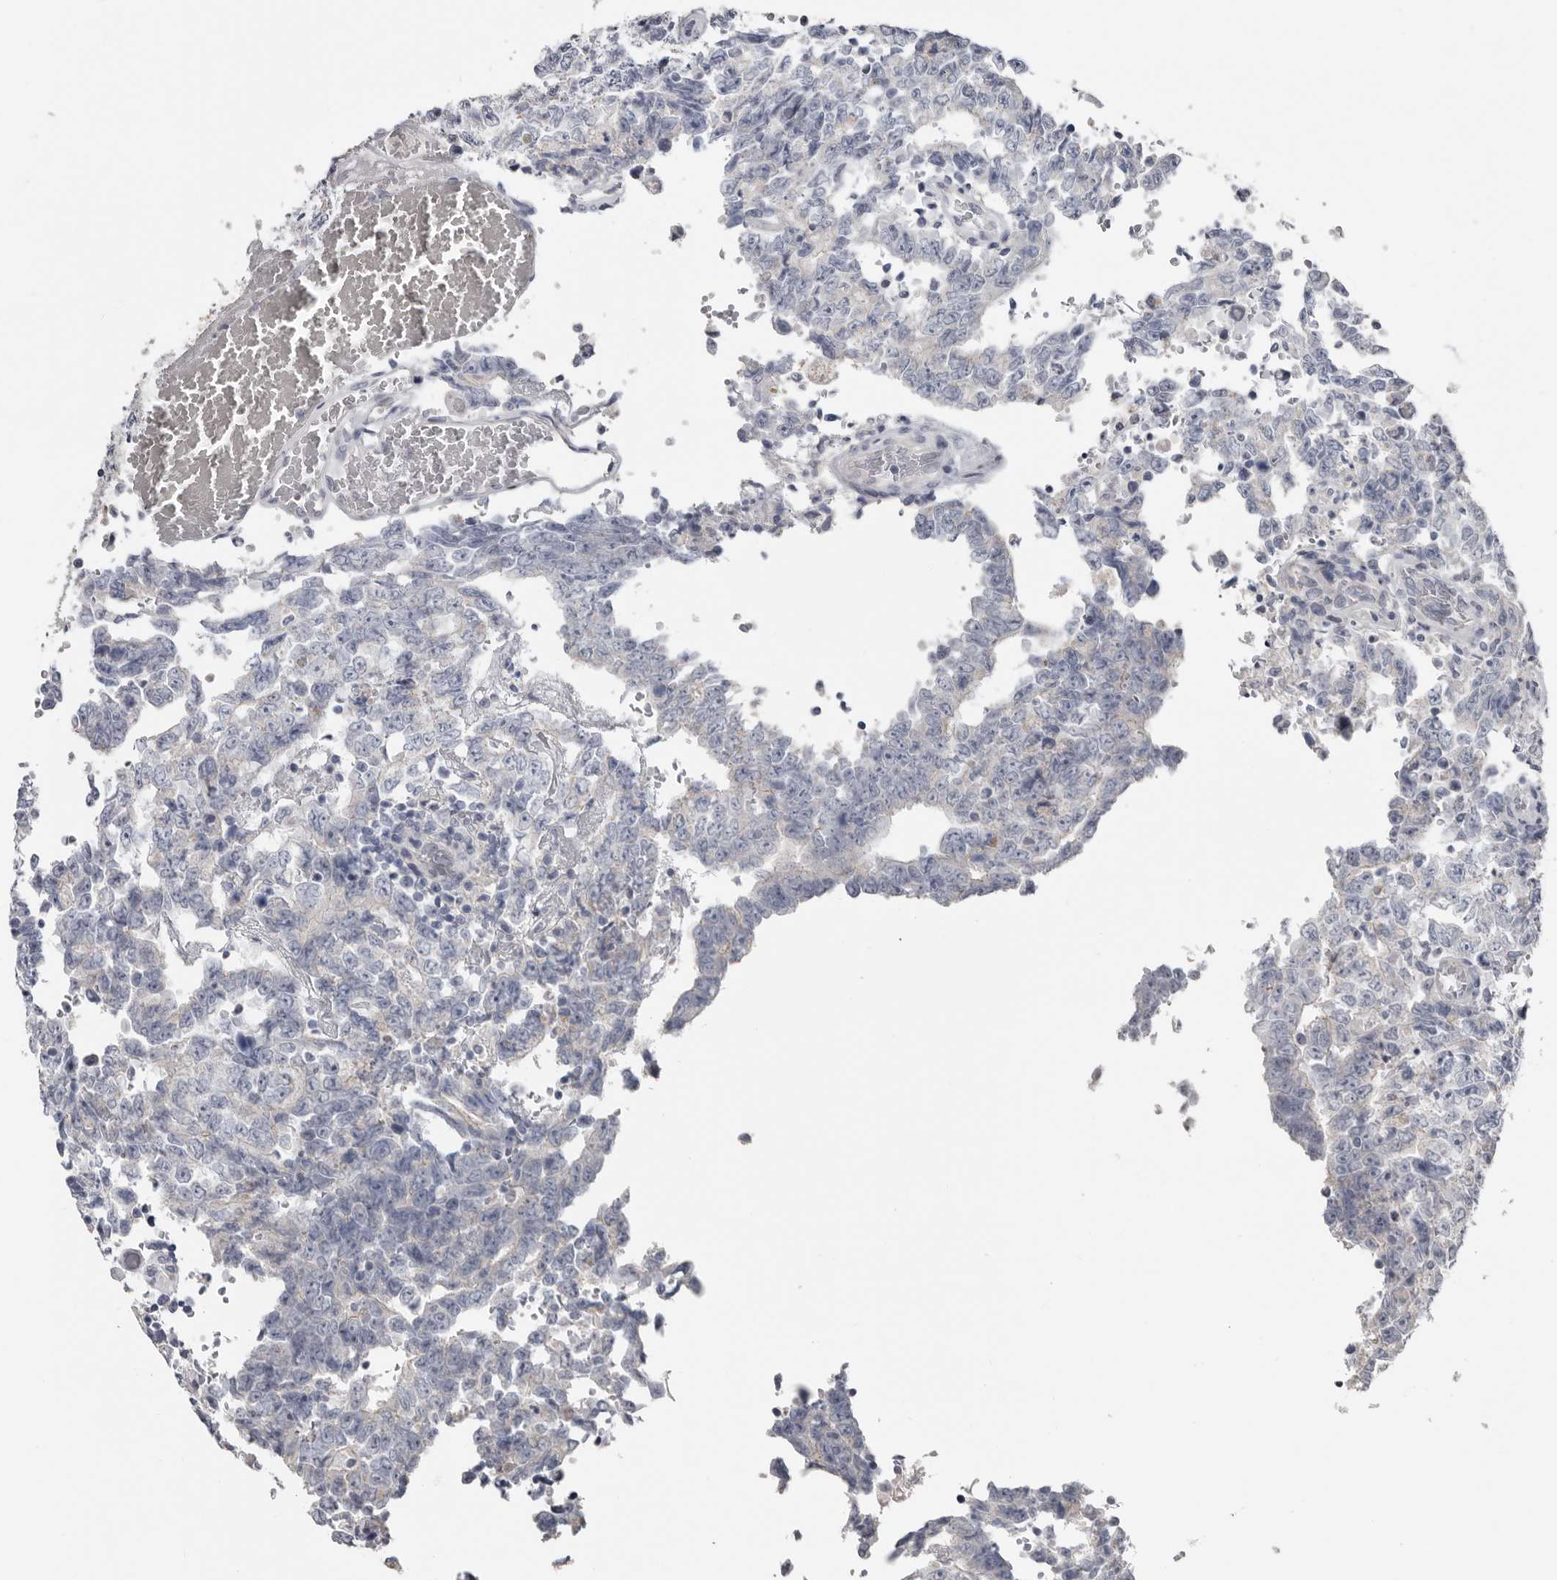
{"staining": {"intensity": "negative", "quantity": "none", "location": "none"}, "tissue": "testis cancer", "cell_type": "Tumor cells", "image_type": "cancer", "snomed": [{"axis": "morphology", "description": "Carcinoma, Embryonal, NOS"}, {"axis": "topography", "description": "Testis"}], "caption": "Photomicrograph shows no protein staining in tumor cells of testis cancer tissue.", "gene": "FABP7", "patient": {"sex": "male", "age": 26}}